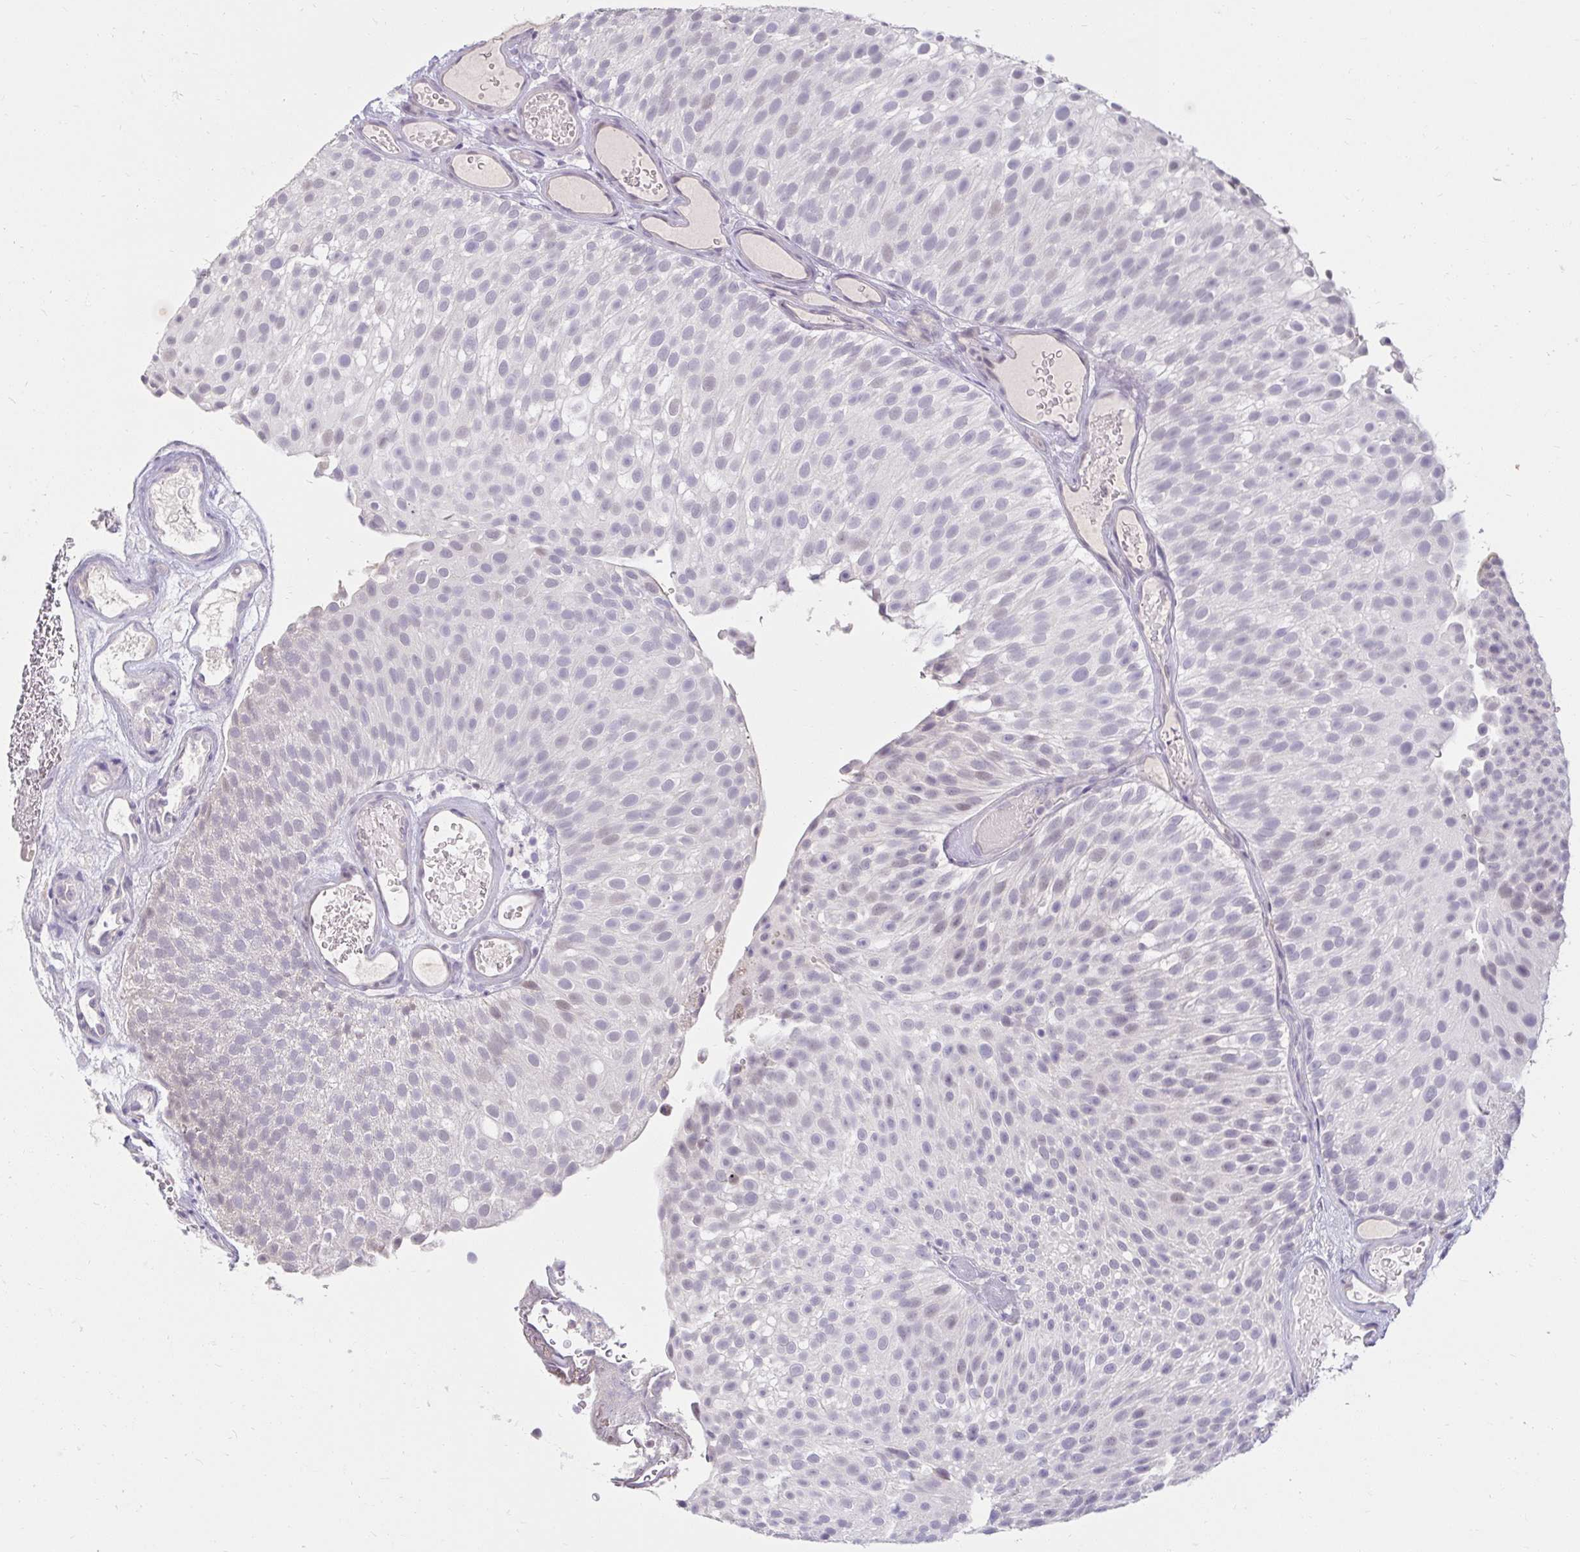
{"staining": {"intensity": "negative", "quantity": "none", "location": "none"}, "tissue": "urothelial cancer", "cell_type": "Tumor cells", "image_type": "cancer", "snomed": [{"axis": "morphology", "description": "Urothelial carcinoma, Low grade"}, {"axis": "topography", "description": "Urinary bladder"}], "caption": "IHC image of neoplastic tissue: urothelial carcinoma (low-grade) stained with DAB (3,3'-diaminobenzidine) shows no significant protein expression in tumor cells. The staining was performed using DAB to visualize the protein expression in brown, while the nuclei were stained in blue with hematoxylin (Magnification: 20x).", "gene": "DDN", "patient": {"sex": "male", "age": 78}}